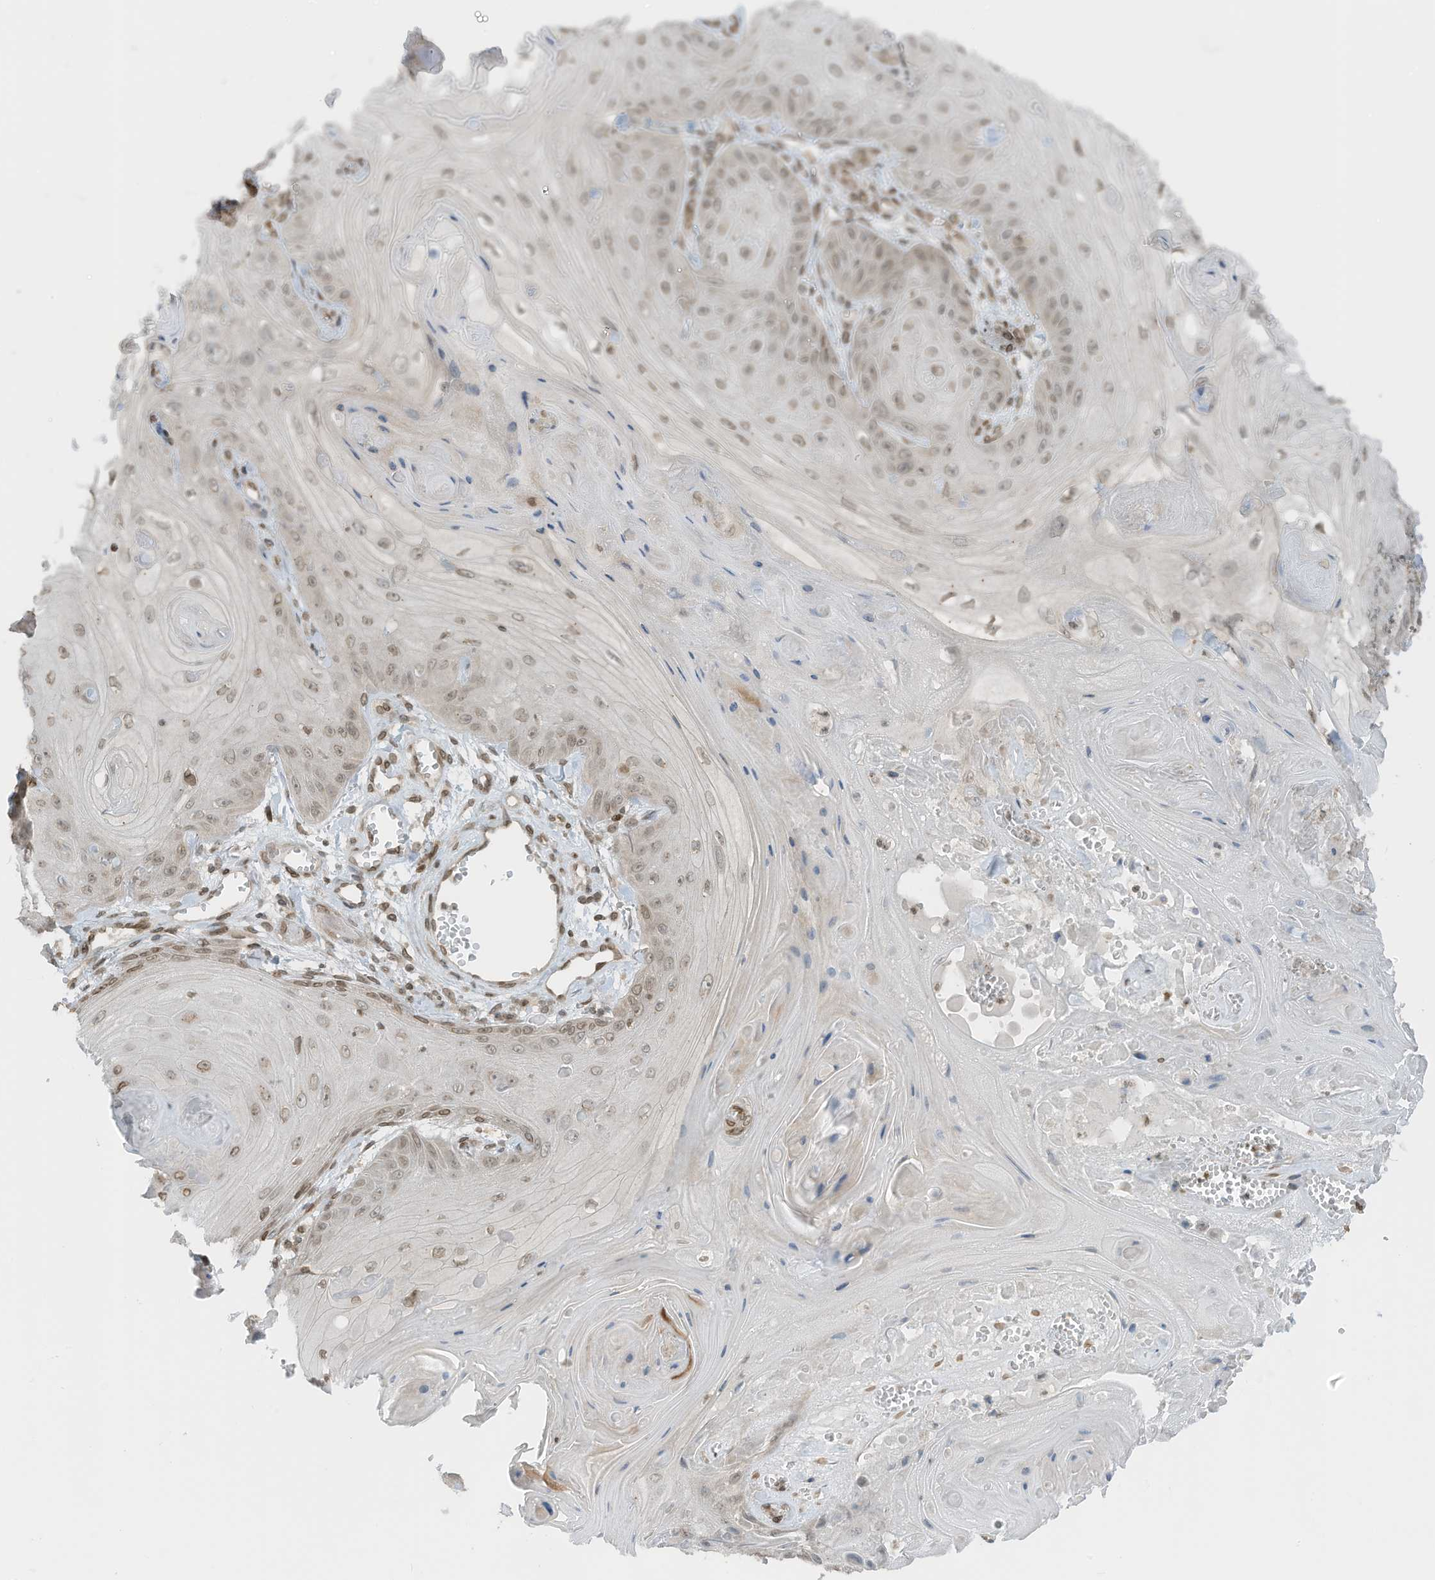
{"staining": {"intensity": "weak", "quantity": "25%-75%", "location": "cytoplasmic/membranous,nuclear"}, "tissue": "skin cancer", "cell_type": "Tumor cells", "image_type": "cancer", "snomed": [{"axis": "morphology", "description": "Squamous cell carcinoma, NOS"}, {"axis": "topography", "description": "Skin"}], "caption": "Tumor cells exhibit low levels of weak cytoplasmic/membranous and nuclear positivity in about 25%-75% of cells in human squamous cell carcinoma (skin).", "gene": "RABL3", "patient": {"sex": "male", "age": 74}}